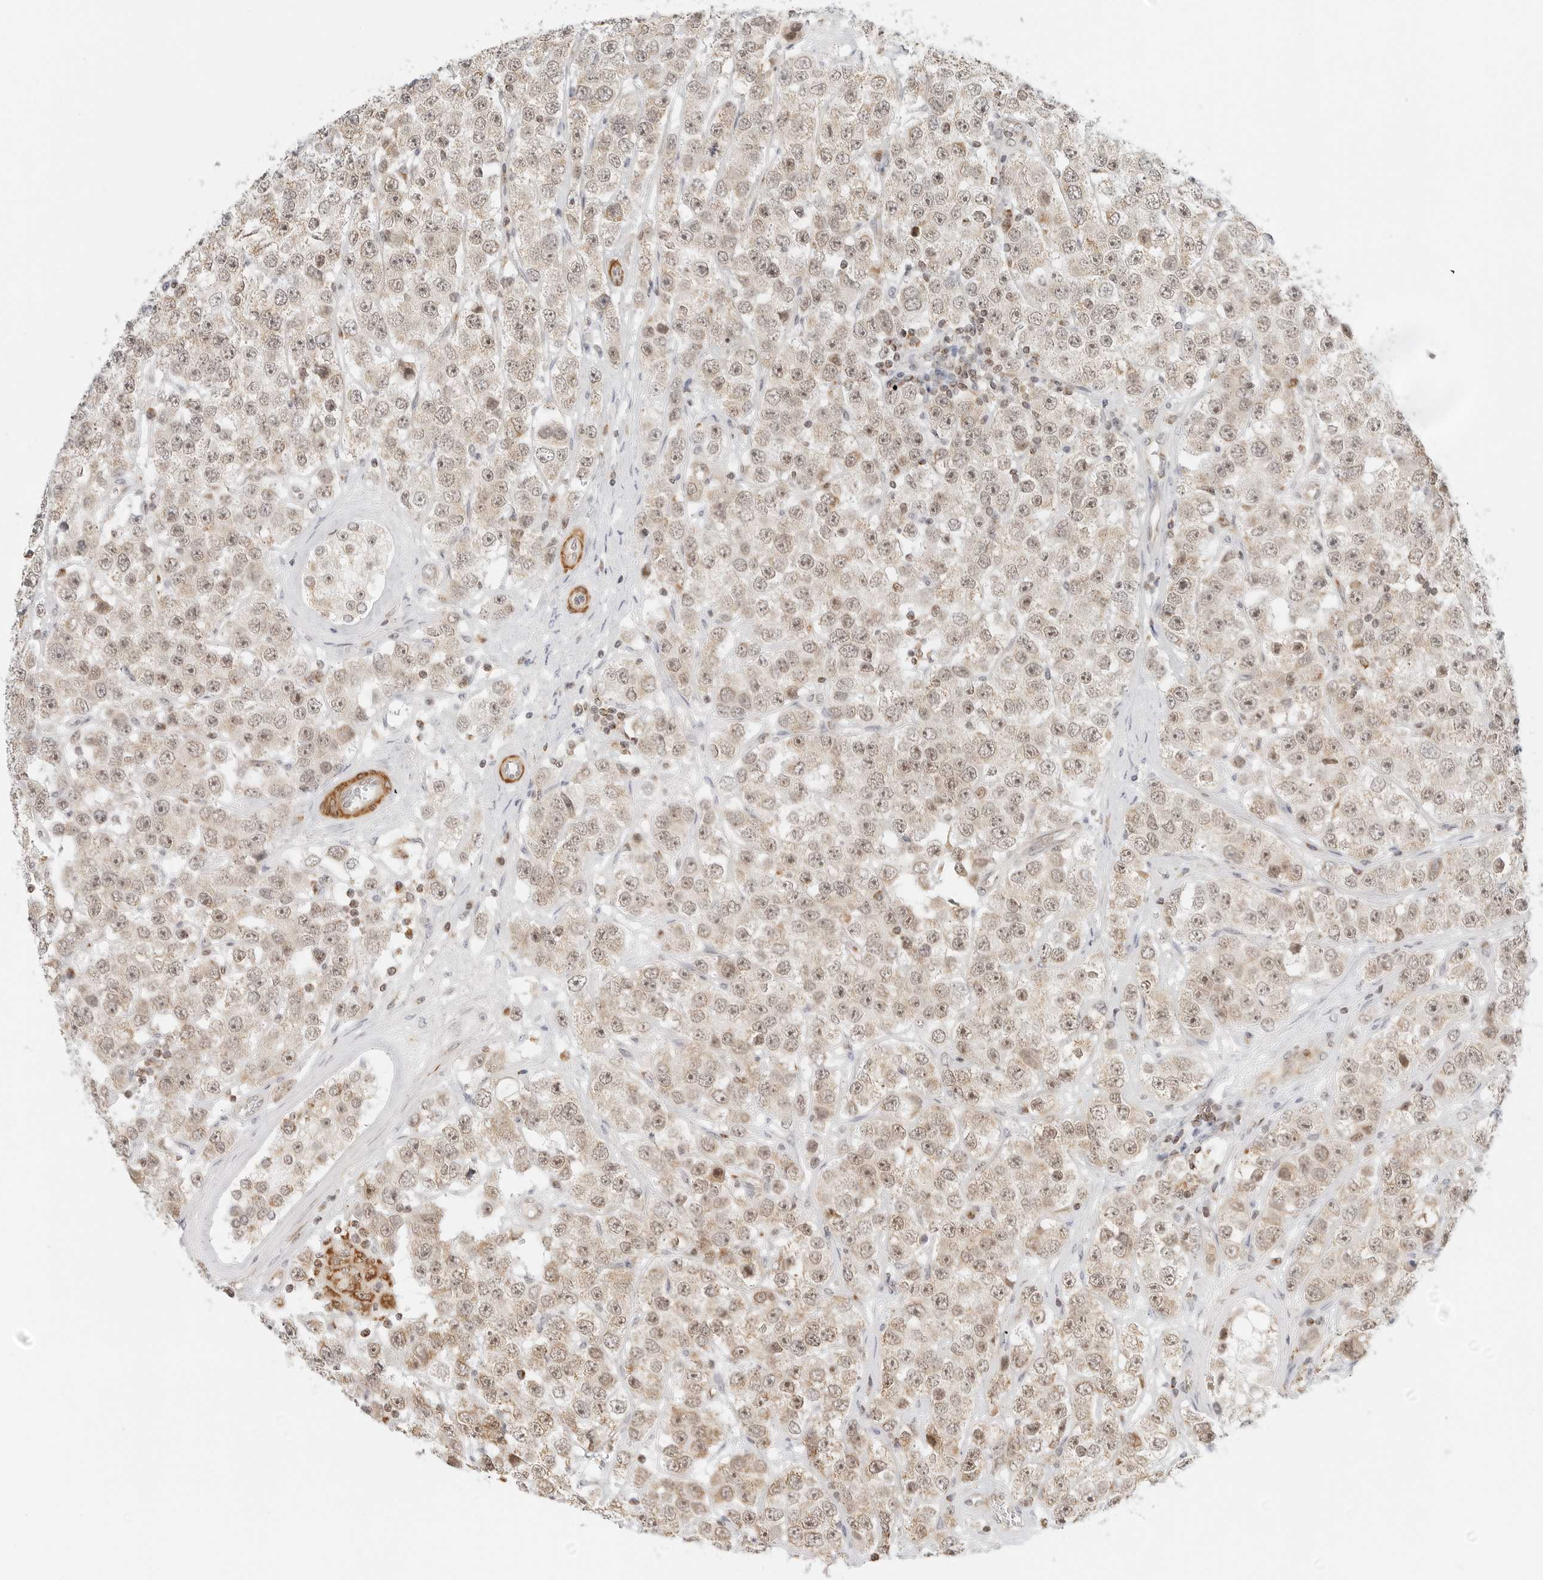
{"staining": {"intensity": "weak", "quantity": ">75%", "location": "nuclear"}, "tissue": "testis cancer", "cell_type": "Tumor cells", "image_type": "cancer", "snomed": [{"axis": "morphology", "description": "Seminoma, NOS"}, {"axis": "topography", "description": "Testis"}], "caption": "Testis cancer (seminoma) tissue shows weak nuclear staining in about >75% of tumor cells, visualized by immunohistochemistry.", "gene": "GORAB", "patient": {"sex": "male", "age": 28}}